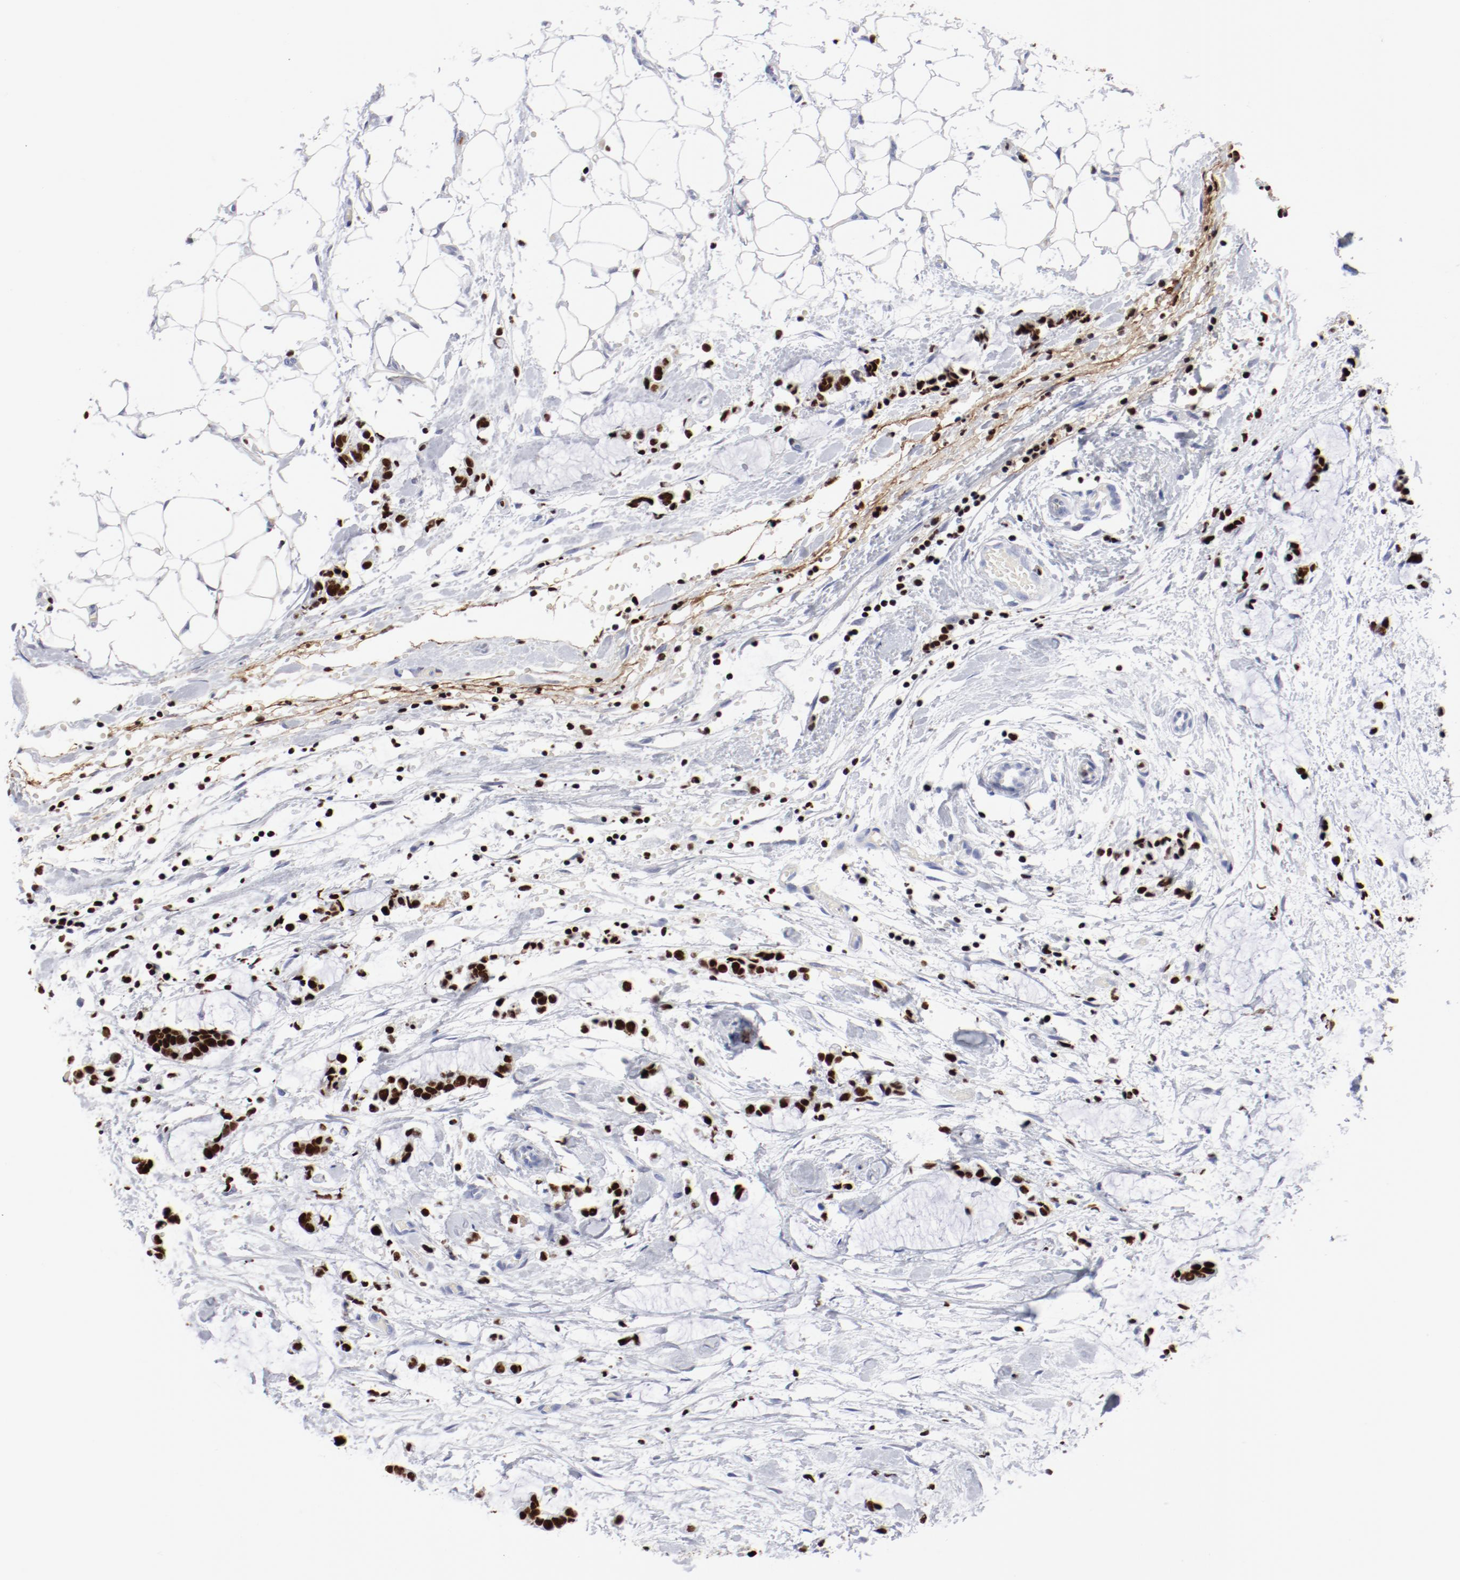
{"staining": {"intensity": "strong", "quantity": ">75%", "location": "nuclear"}, "tissue": "colorectal cancer", "cell_type": "Tumor cells", "image_type": "cancer", "snomed": [{"axis": "morphology", "description": "Adenocarcinoma, NOS"}, {"axis": "topography", "description": "Colon"}], "caption": "Colorectal adenocarcinoma stained with DAB (3,3'-diaminobenzidine) IHC displays high levels of strong nuclear expression in about >75% of tumor cells.", "gene": "SMARCC2", "patient": {"sex": "male", "age": 14}}